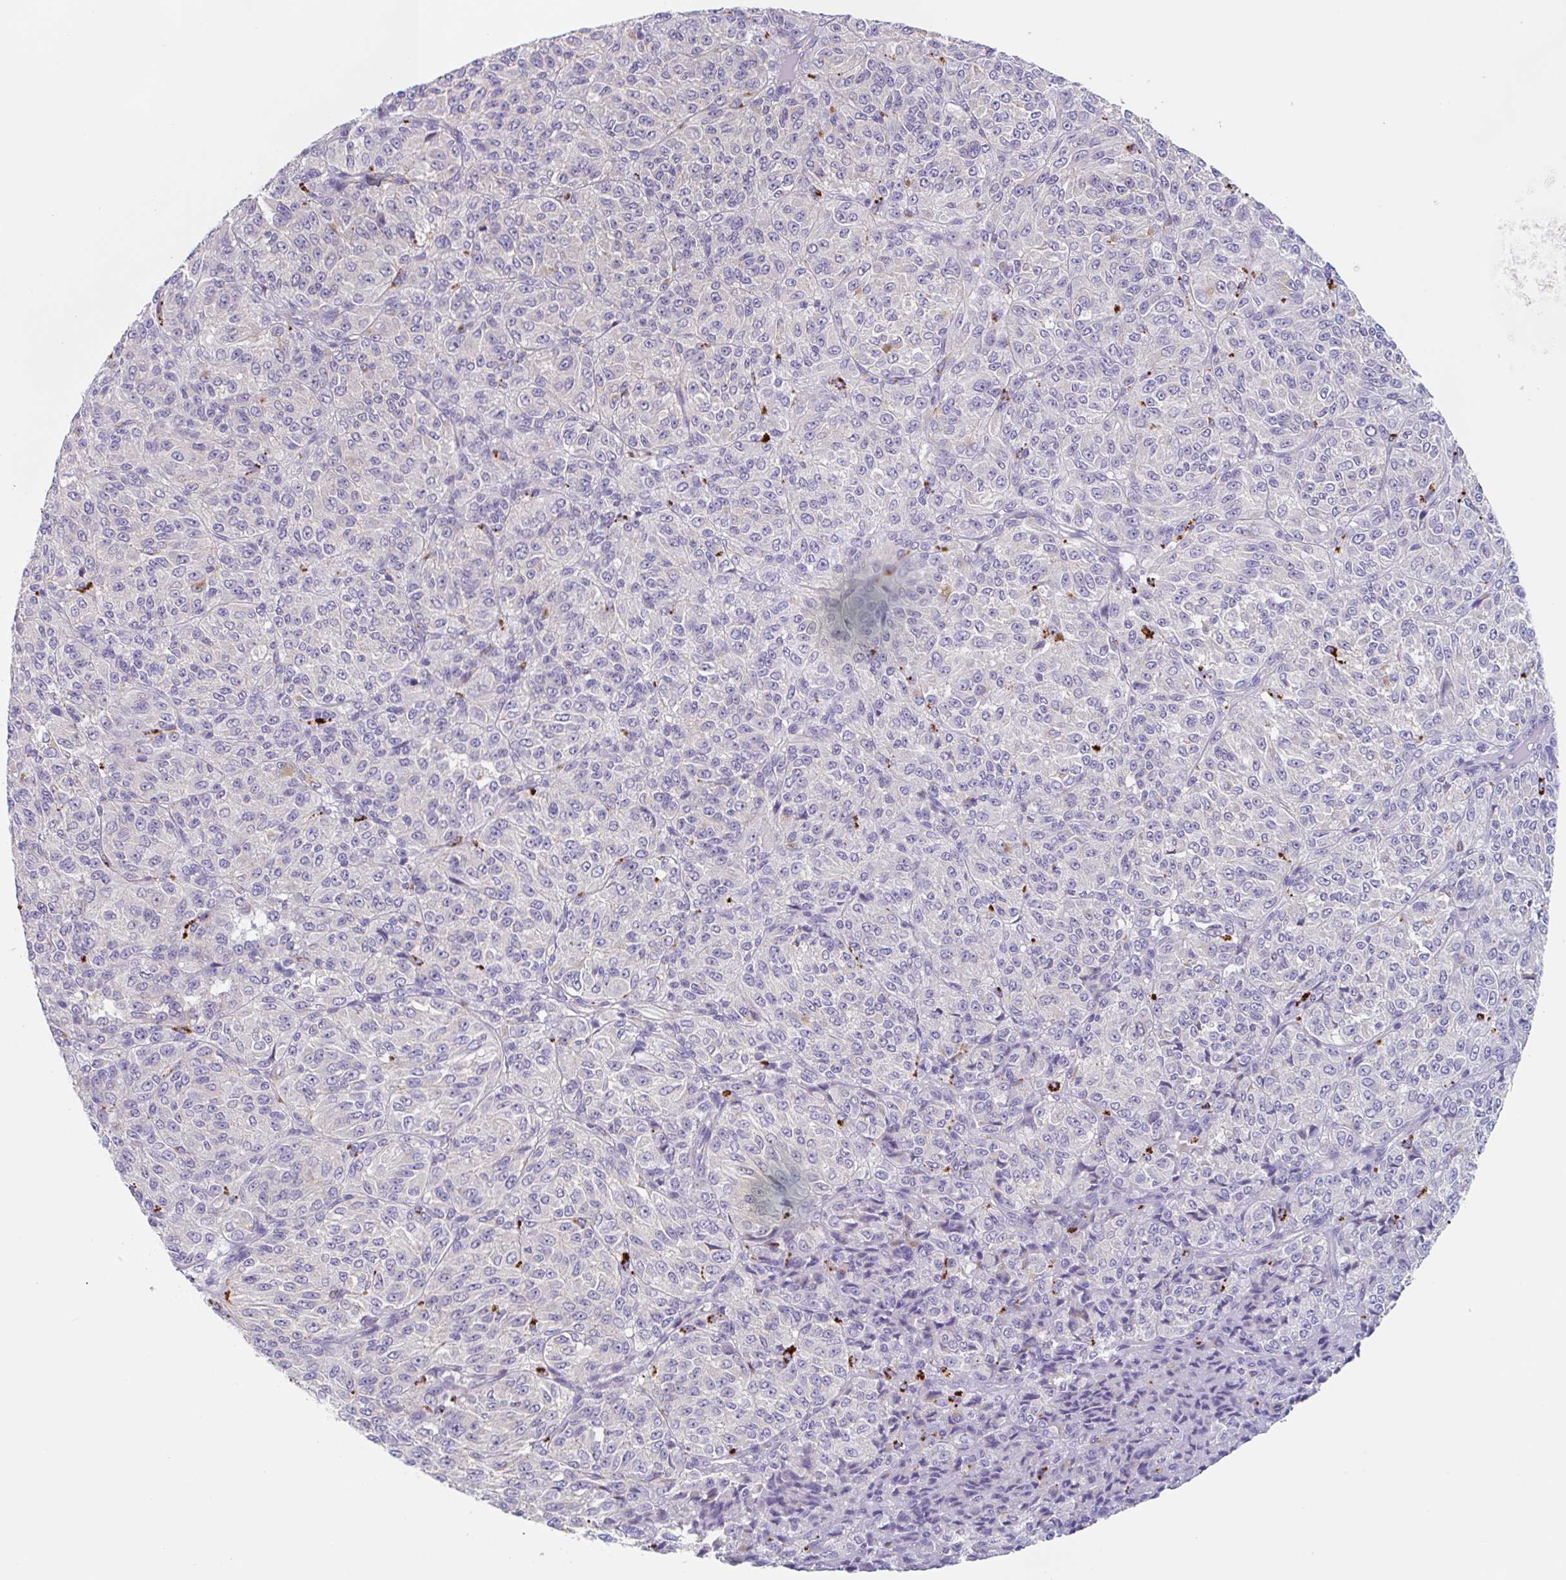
{"staining": {"intensity": "negative", "quantity": "none", "location": "none"}, "tissue": "melanoma", "cell_type": "Tumor cells", "image_type": "cancer", "snomed": [{"axis": "morphology", "description": "Malignant melanoma, Metastatic site"}, {"axis": "topography", "description": "Brain"}], "caption": "Photomicrograph shows no protein positivity in tumor cells of malignant melanoma (metastatic site) tissue. (Immunohistochemistry (ihc), brightfield microscopy, high magnification).", "gene": "LENG9", "patient": {"sex": "female", "age": 56}}